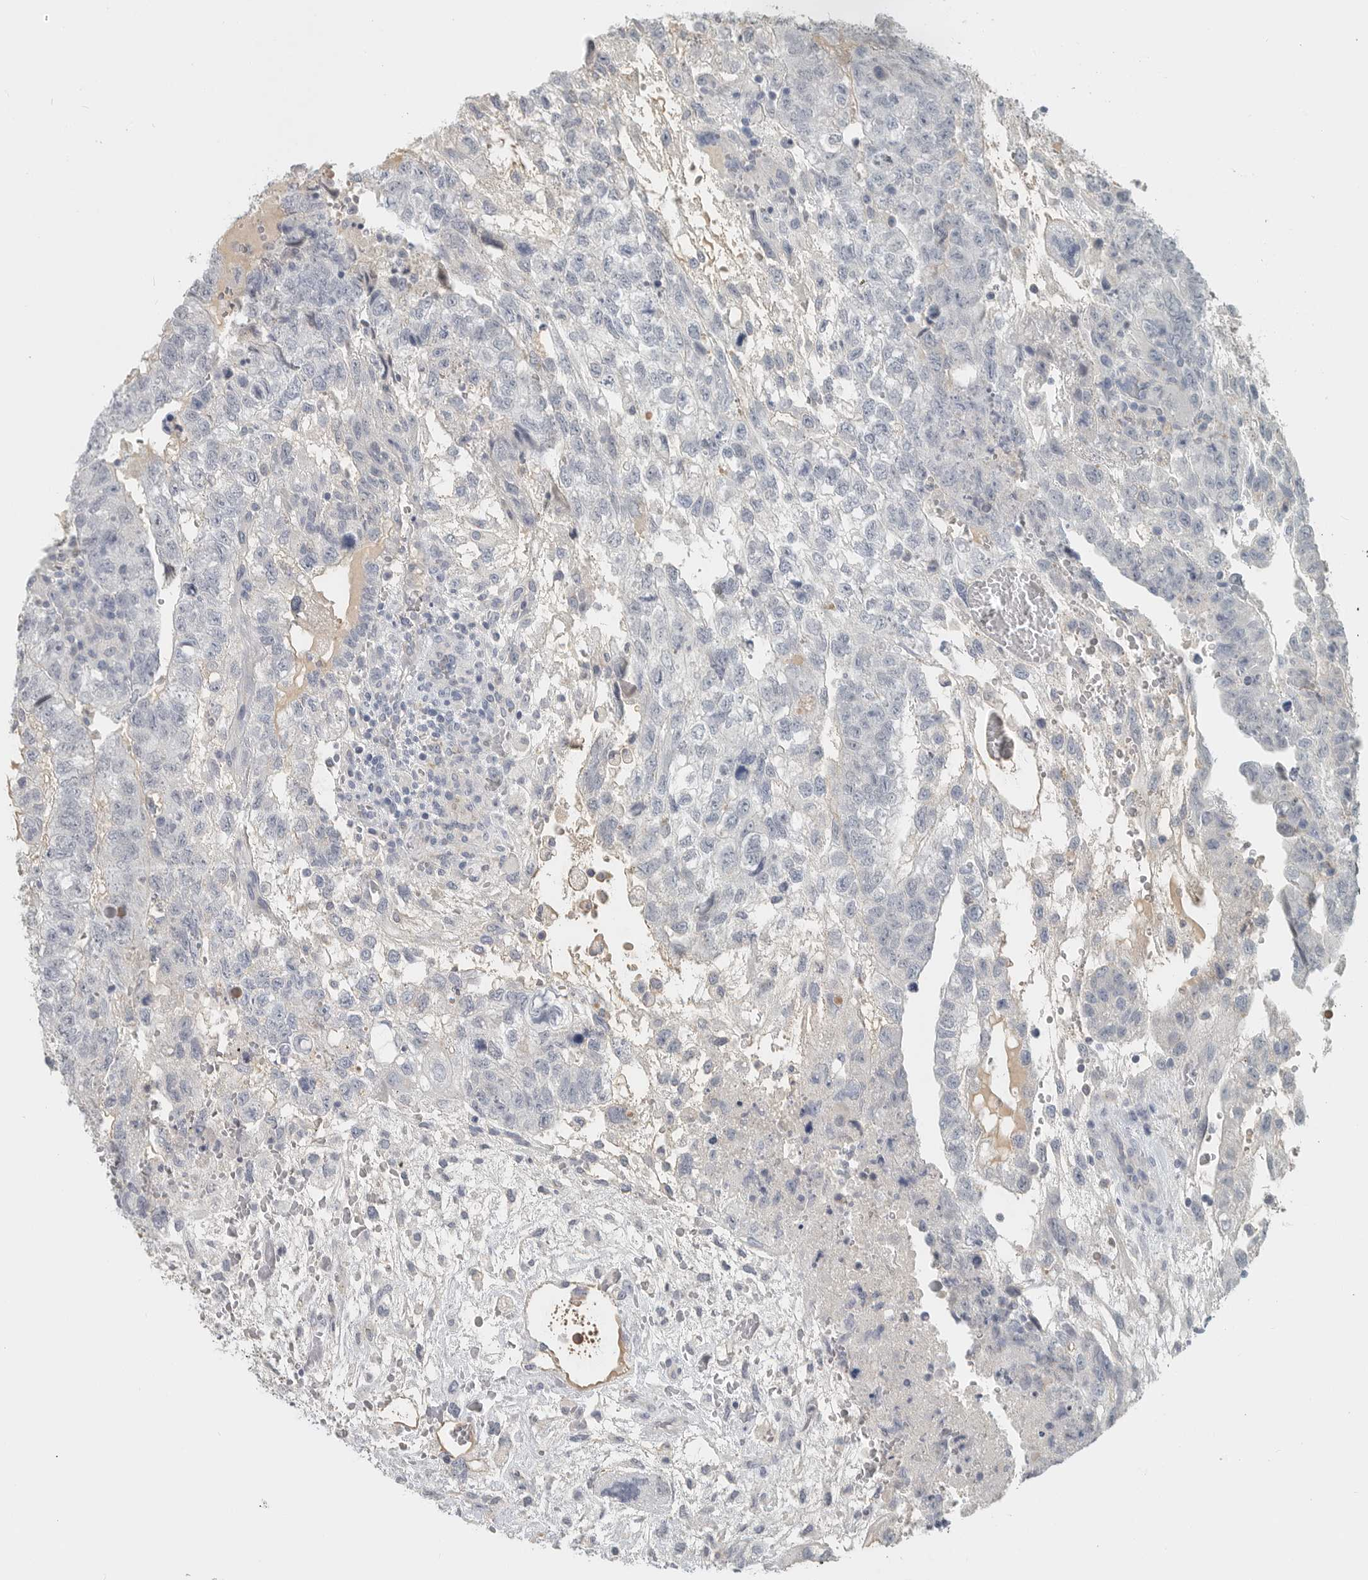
{"staining": {"intensity": "negative", "quantity": "none", "location": "none"}, "tissue": "testis cancer", "cell_type": "Tumor cells", "image_type": "cancer", "snomed": [{"axis": "morphology", "description": "Carcinoma, Embryonal, NOS"}, {"axis": "topography", "description": "Testis"}], "caption": "Embryonal carcinoma (testis) was stained to show a protein in brown. There is no significant expression in tumor cells.", "gene": "PAM", "patient": {"sex": "male", "age": 36}}